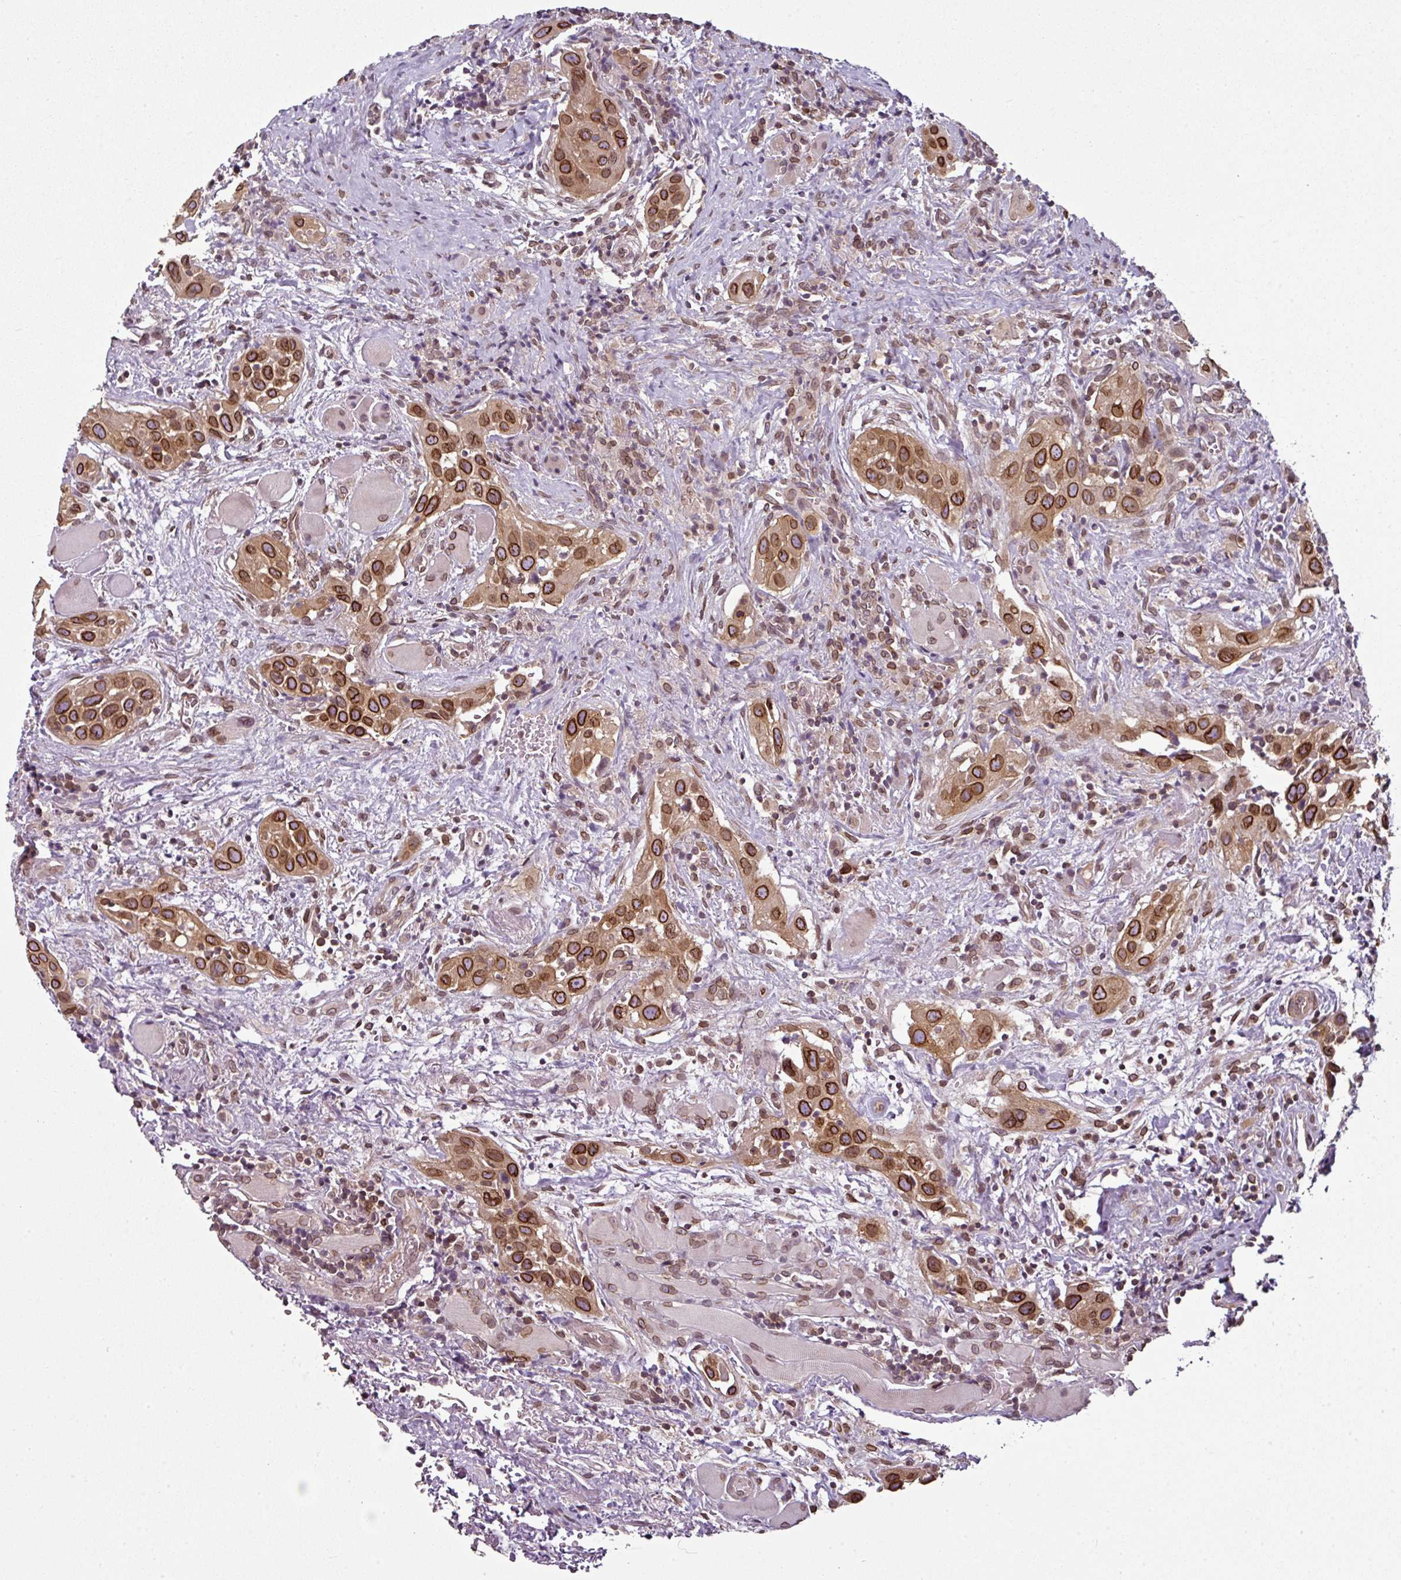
{"staining": {"intensity": "strong", "quantity": ">75%", "location": "cytoplasmic/membranous,nuclear"}, "tissue": "head and neck cancer", "cell_type": "Tumor cells", "image_type": "cancer", "snomed": [{"axis": "morphology", "description": "Squamous cell carcinoma, NOS"}, {"axis": "topography", "description": "Oral tissue"}, {"axis": "topography", "description": "Head-Neck"}], "caption": "This histopathology image reveals IHC staining of human head and neck squamous cell carcinoma, with high strong cytoplasmic/membranous and nuclear positivity in approximately >75% of tumor cells.", "gene": "RANGAP1", "patient": {"sex": "female", "age": 50}}